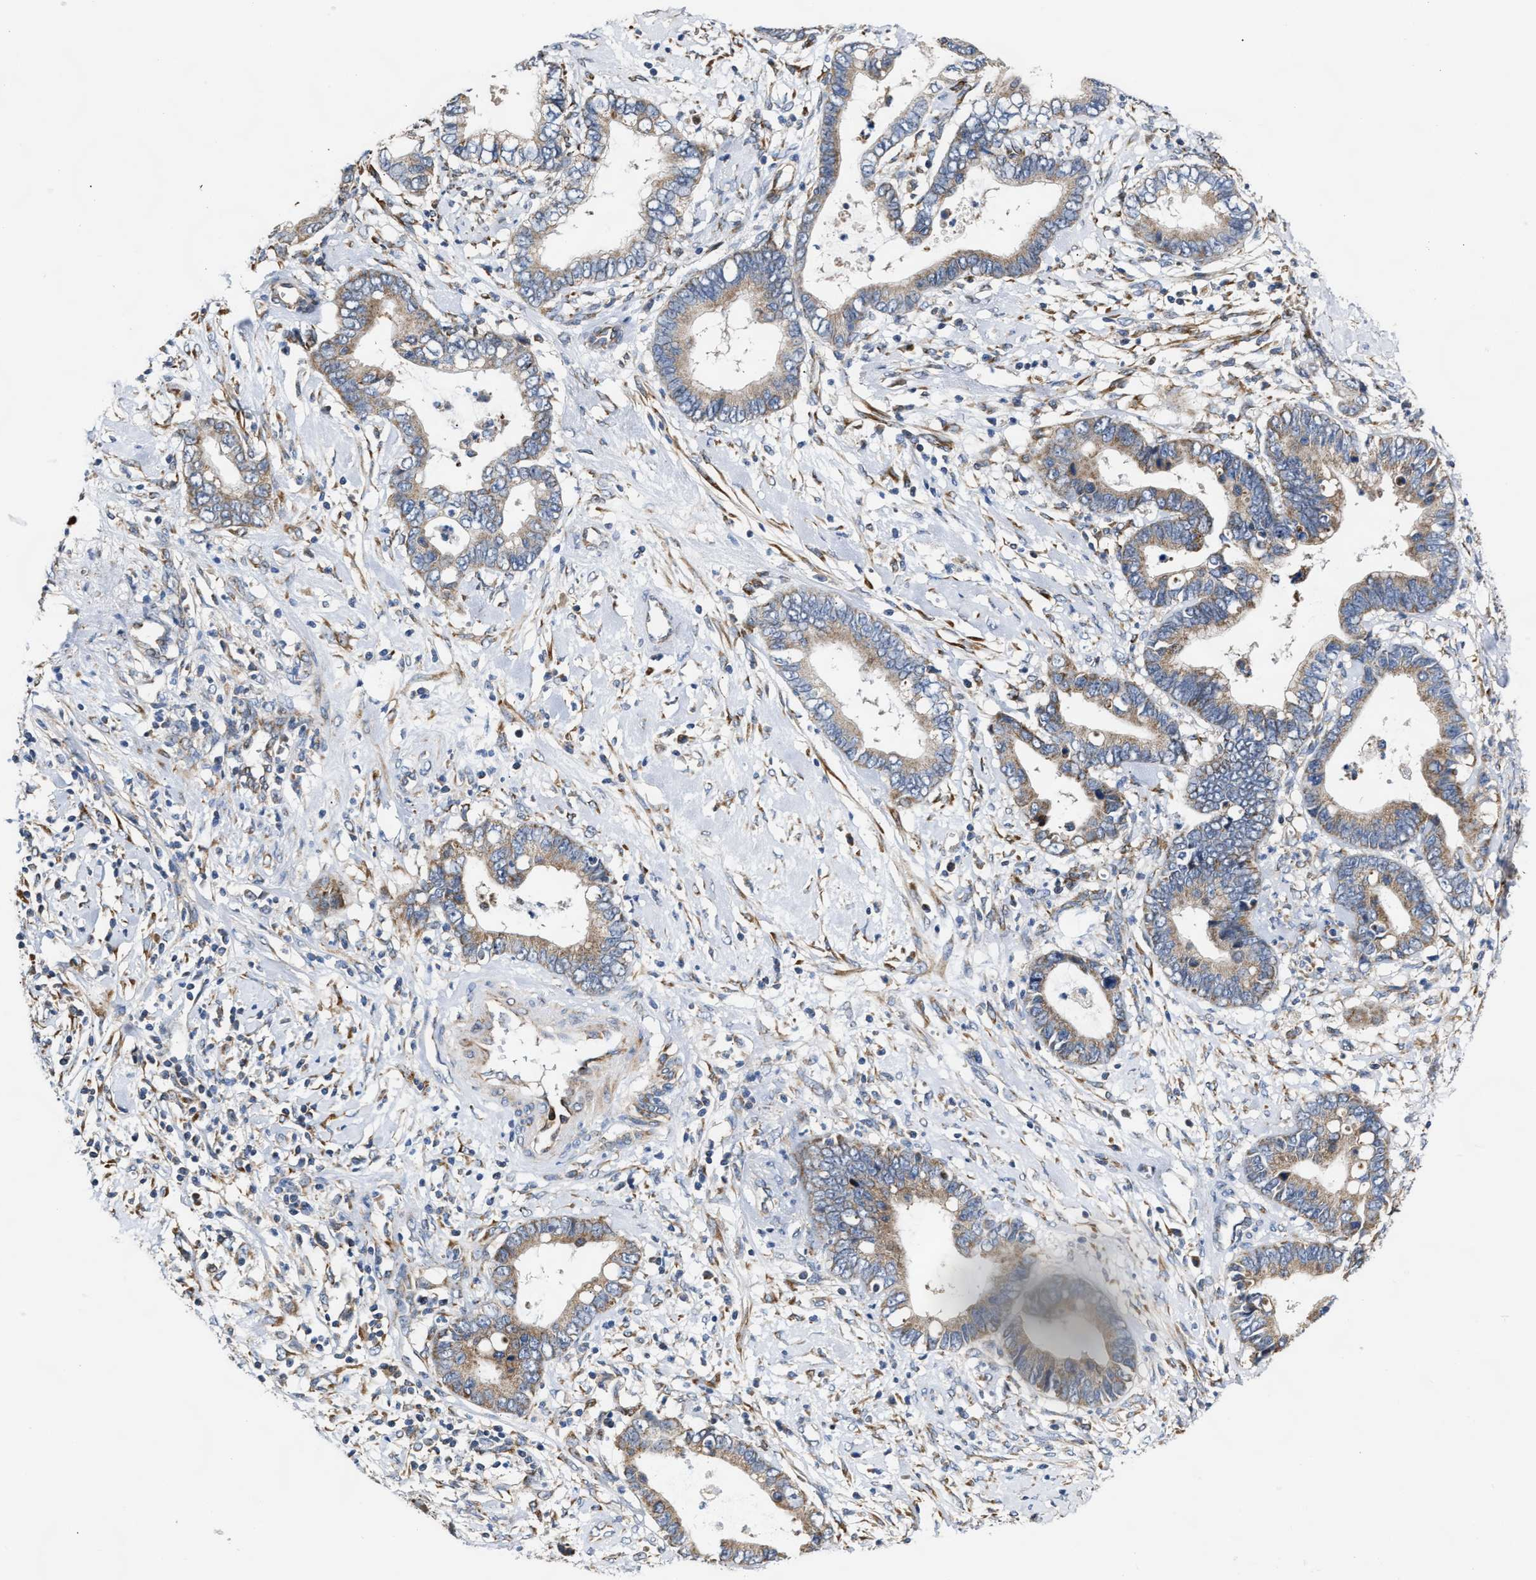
{"staining": {"intensity": "weak", "quantity": "25%-75%", "location": "cytoplasmic/membranous"}, "tissue": "cervical cancer", "cell_type": "Tumor cells", "image_type": "cancer", "snomed": [{"axis": "morphology", "description": "Adenocarcinoma, NOS"}, {"axis": "topography", "description": "Cervix"}], "caption": "DAB (3,3'-diaminobenzidine) immunohistochemical staining of human adenocarcinoma (cervical) exhibits weak cytoplasmic/membranous protein positivity in approximately 25%-75% of tumor cells.", "gene": "MALSU1", "patient": {"sex": "female", "age": 44}}